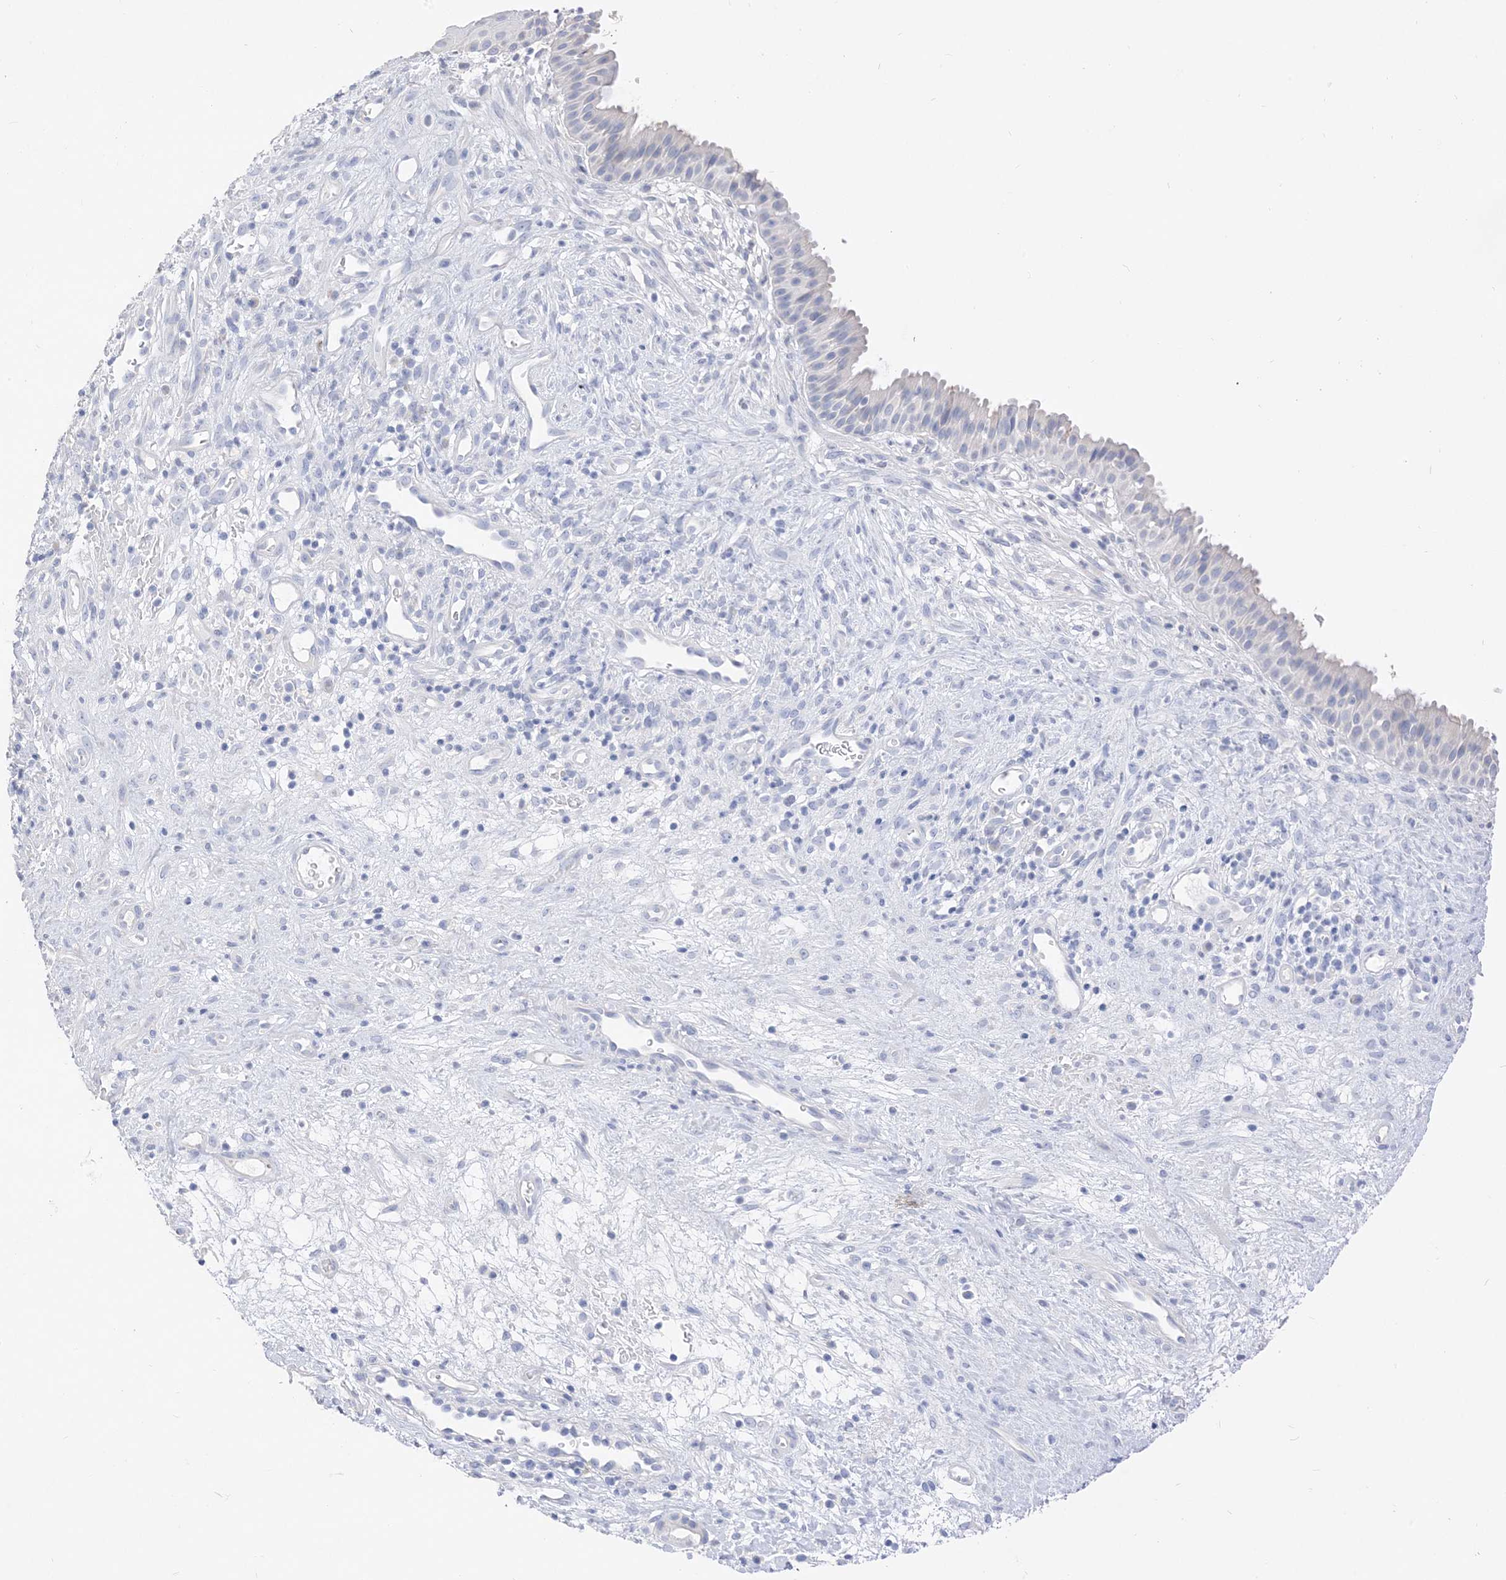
{"staining": {"intensity": "negative", "quantity": "none", "location": "none"}, "tissue": "nasopharynx", "cell_type": "Respiratory epithelial cells", "image_type": "normal", "snomed": [{"axis": "morphology", "description": "Normal tissue, NOS"}, {"axis": "topography", "description": "Nasopharynx"}], "caption": "This is an immunohistochemistry micrograph of benign human nasopharynx. There is no staining in respiratory epithelial cells.", "gene": "MUC17", "patient": {"sex": "male", "age": 22}}